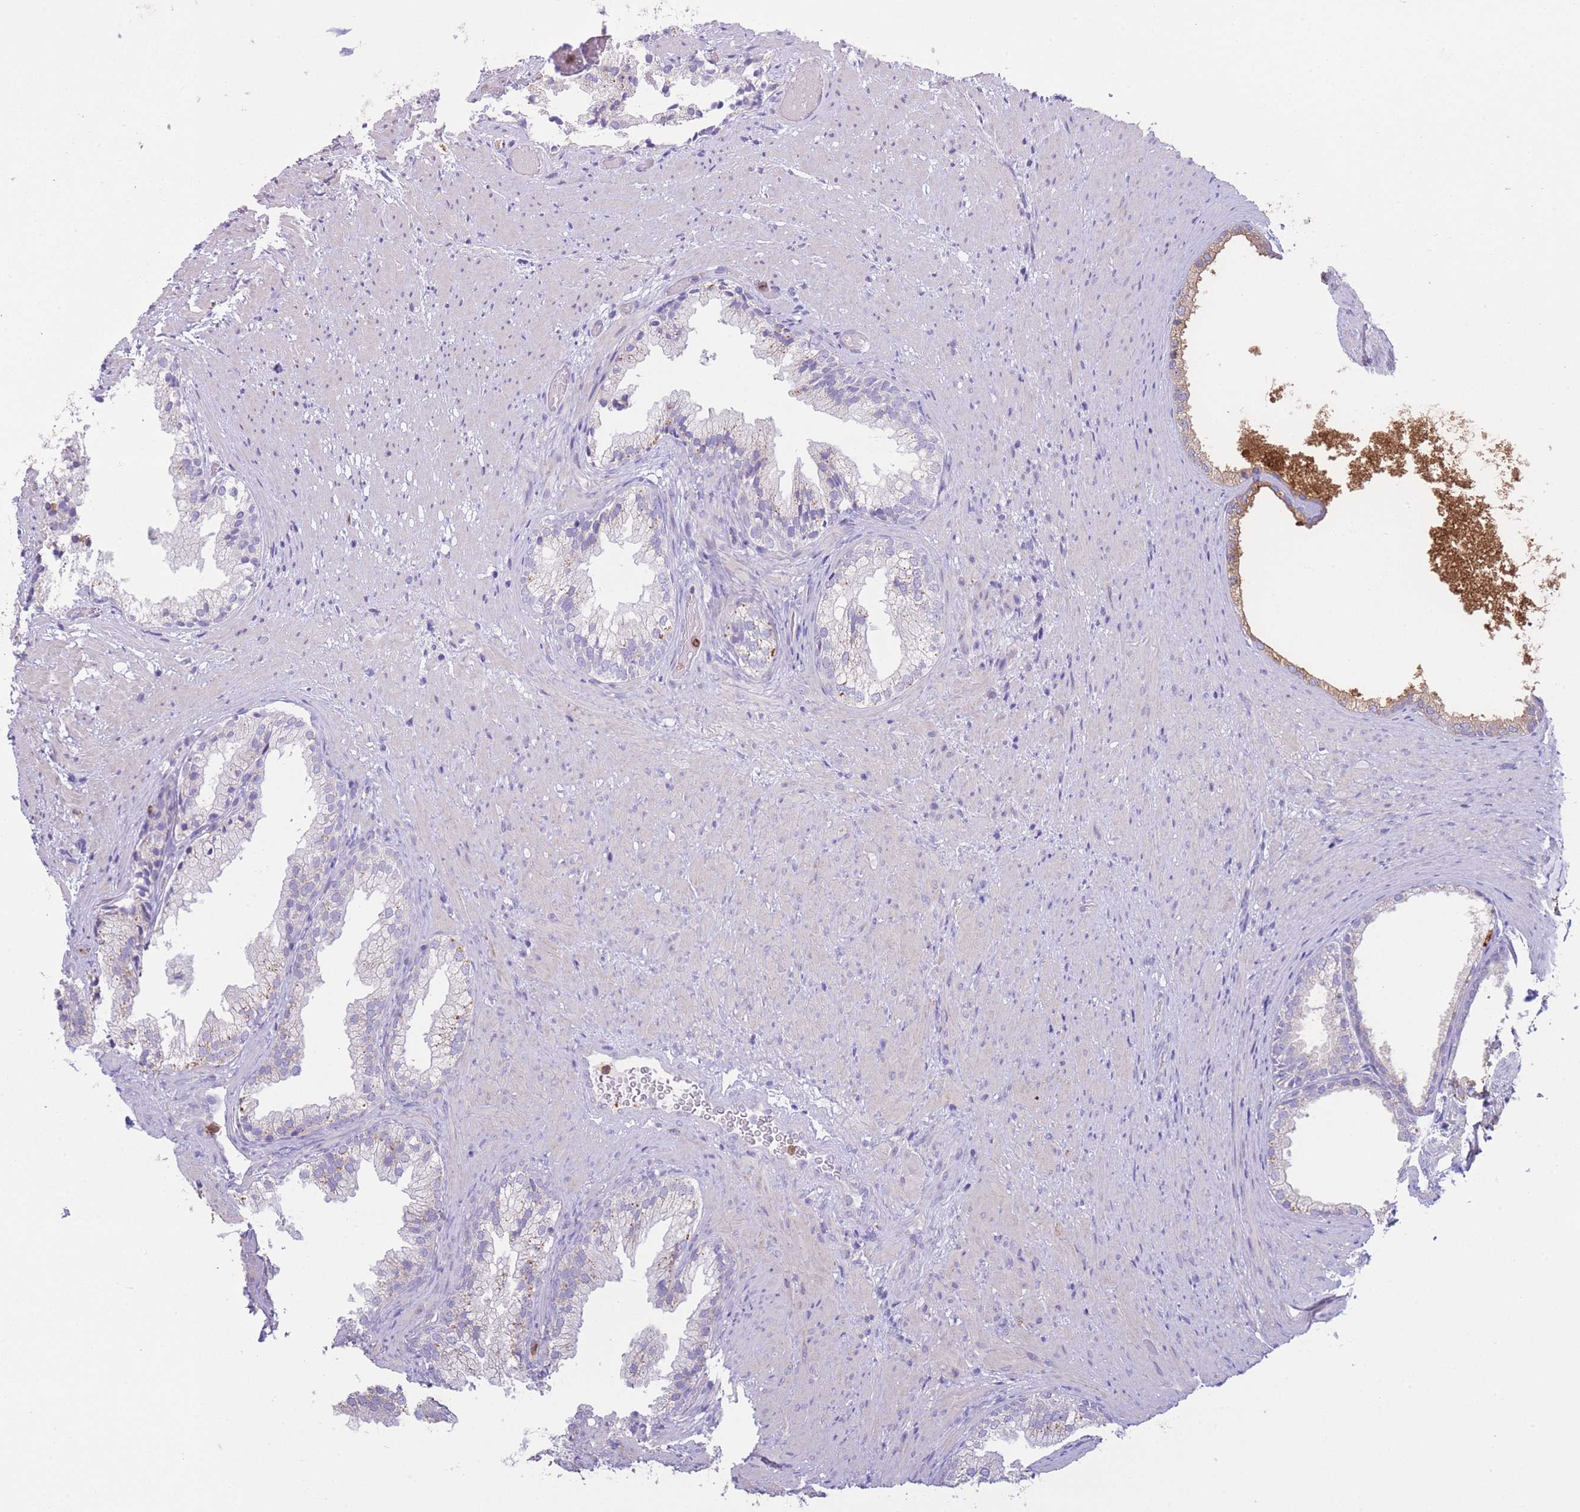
{"staining": {"intensity": "moderate", "quantity": "<25%", "location": "cytoplasmic/membranous"}, "tissue": "prostate", "cell_type": "Glandular cells", "image_type": "normal", "snomed": [{"axis": "morphology", "description": "Normal tissue, NOS"}, {"axis": "topography", "description": "Prostate"}], "caption": "The photomicrograph displays staining of normal prostate, revealing moderate cytoplasmic/membranous protein positivity (brown color) within glandular cells. (Stains: DAB (3,3'-diaminobenzidine) in brown, nuclei in blue, Microscopy: brightfield microscopy at high magnification).", "gene": "CENPM", "patient": {"sex": "male", "age": 76}}